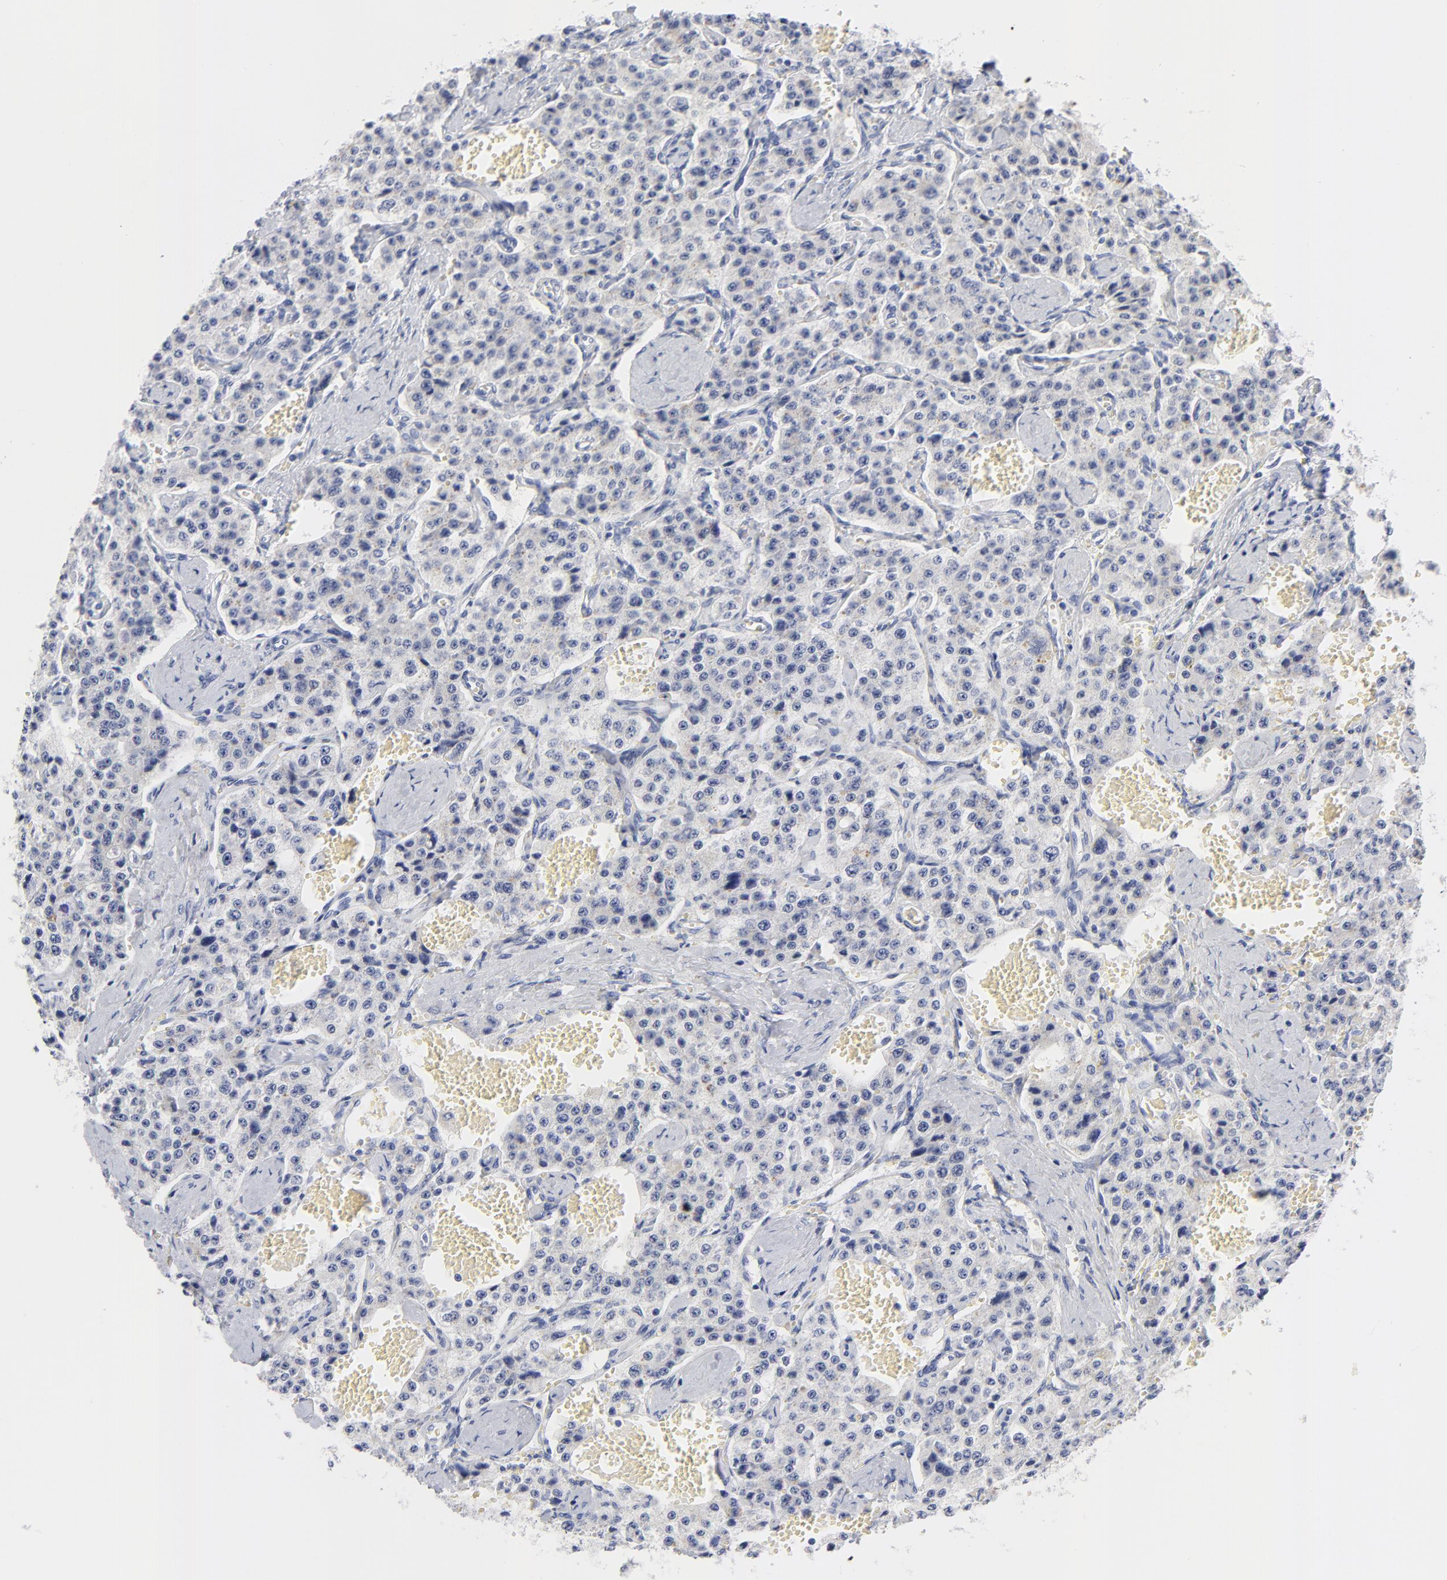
{"staining": {"intensity": "negative", "quantity": "none", "location": "none"}, "tissue": "carcinoid", "cell_type": "Tumor cells", "image_type": "cancer", "snomed": [{"axis": "morphology", "description": "Carcinoid, malignant, NOS"}, {"axis": "topography", "description": "Small intestine"}], "caption": "This is an immunohistochemistry photomicrograph of human carcinoid (malignant). There is no staining in tumor cells.", "gene": "ACY1", "patient": {"sex": "male", "age": 52}}